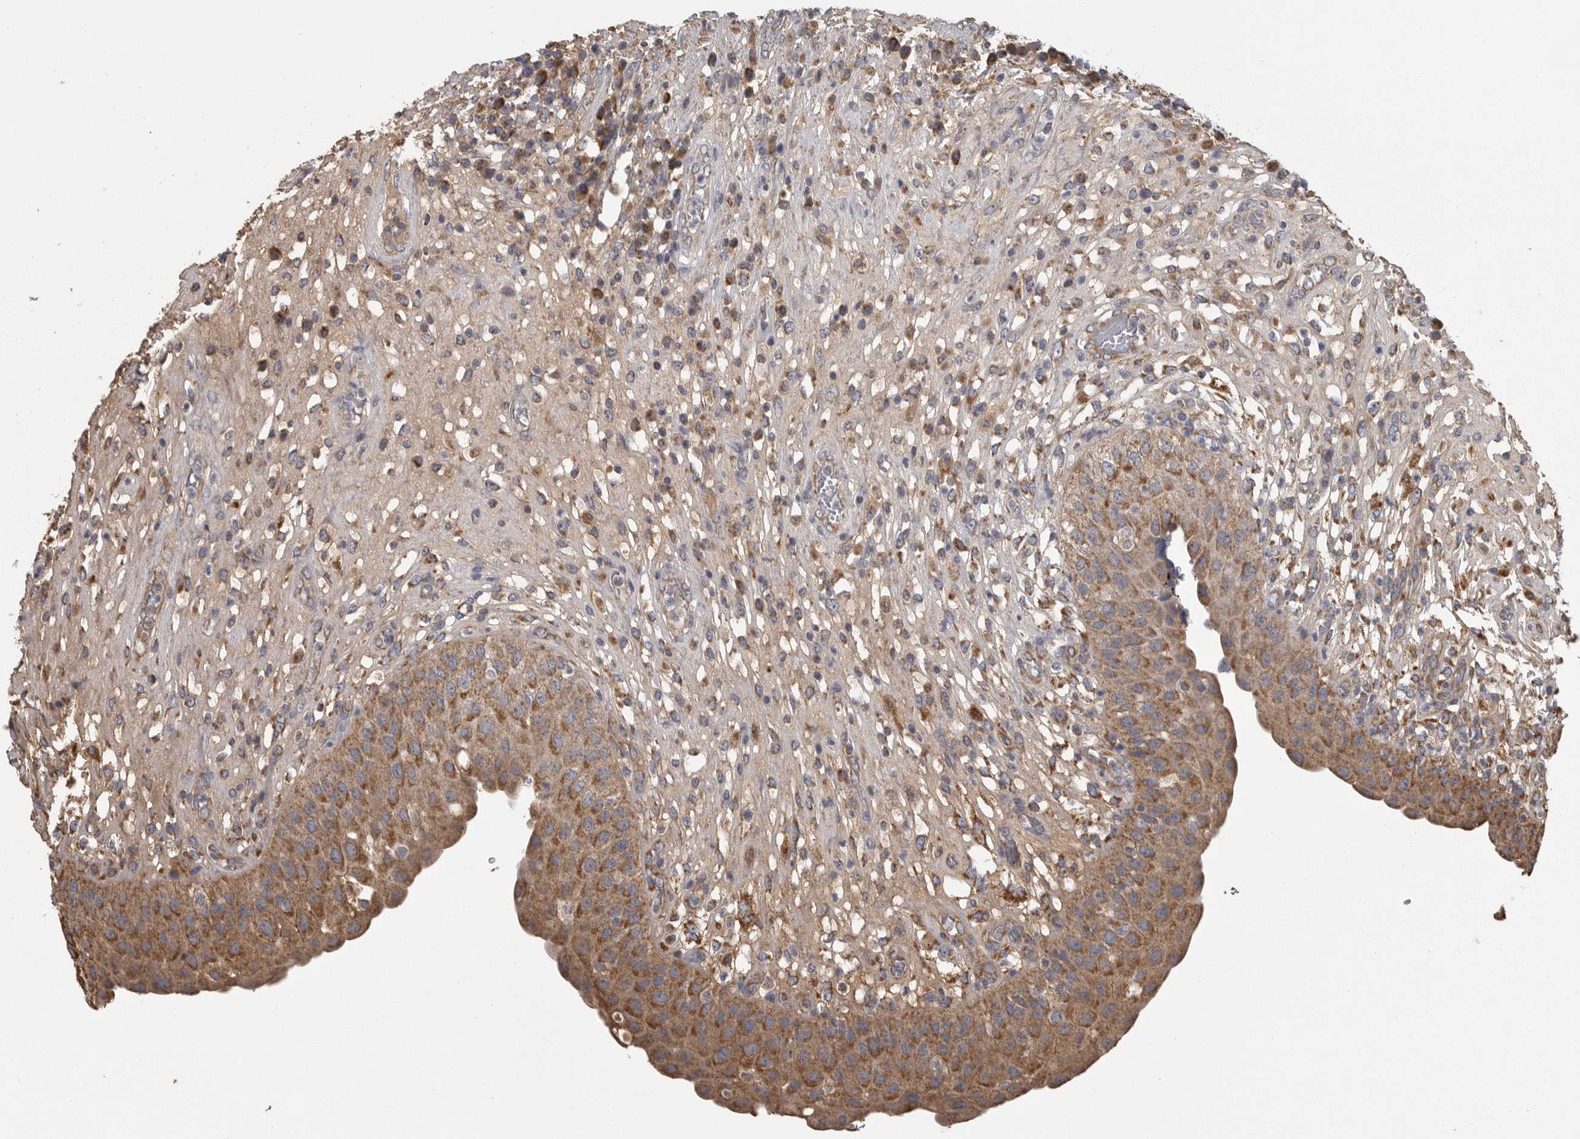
{"staining": {"intensity": "moderate", "quantity": ">75%", "location": "cytoplasmic/membranous"}, "tissue": "urinary bladder", "cell_type": "Urothelial cells", "image_type": "normal", "snomed": [{"axis": "morphology", "description": "Normal tissue, NOS"}, {"axis": "topography", "description": "Urinary bladder"}], "caption": "Protein staining of unremarkable urinary bladder shows moderate cytoplasmic/membranous expression in about >75% of urothelial cells.", "gene": "FRK", "patient": {"sex": "female", "age": 62}}